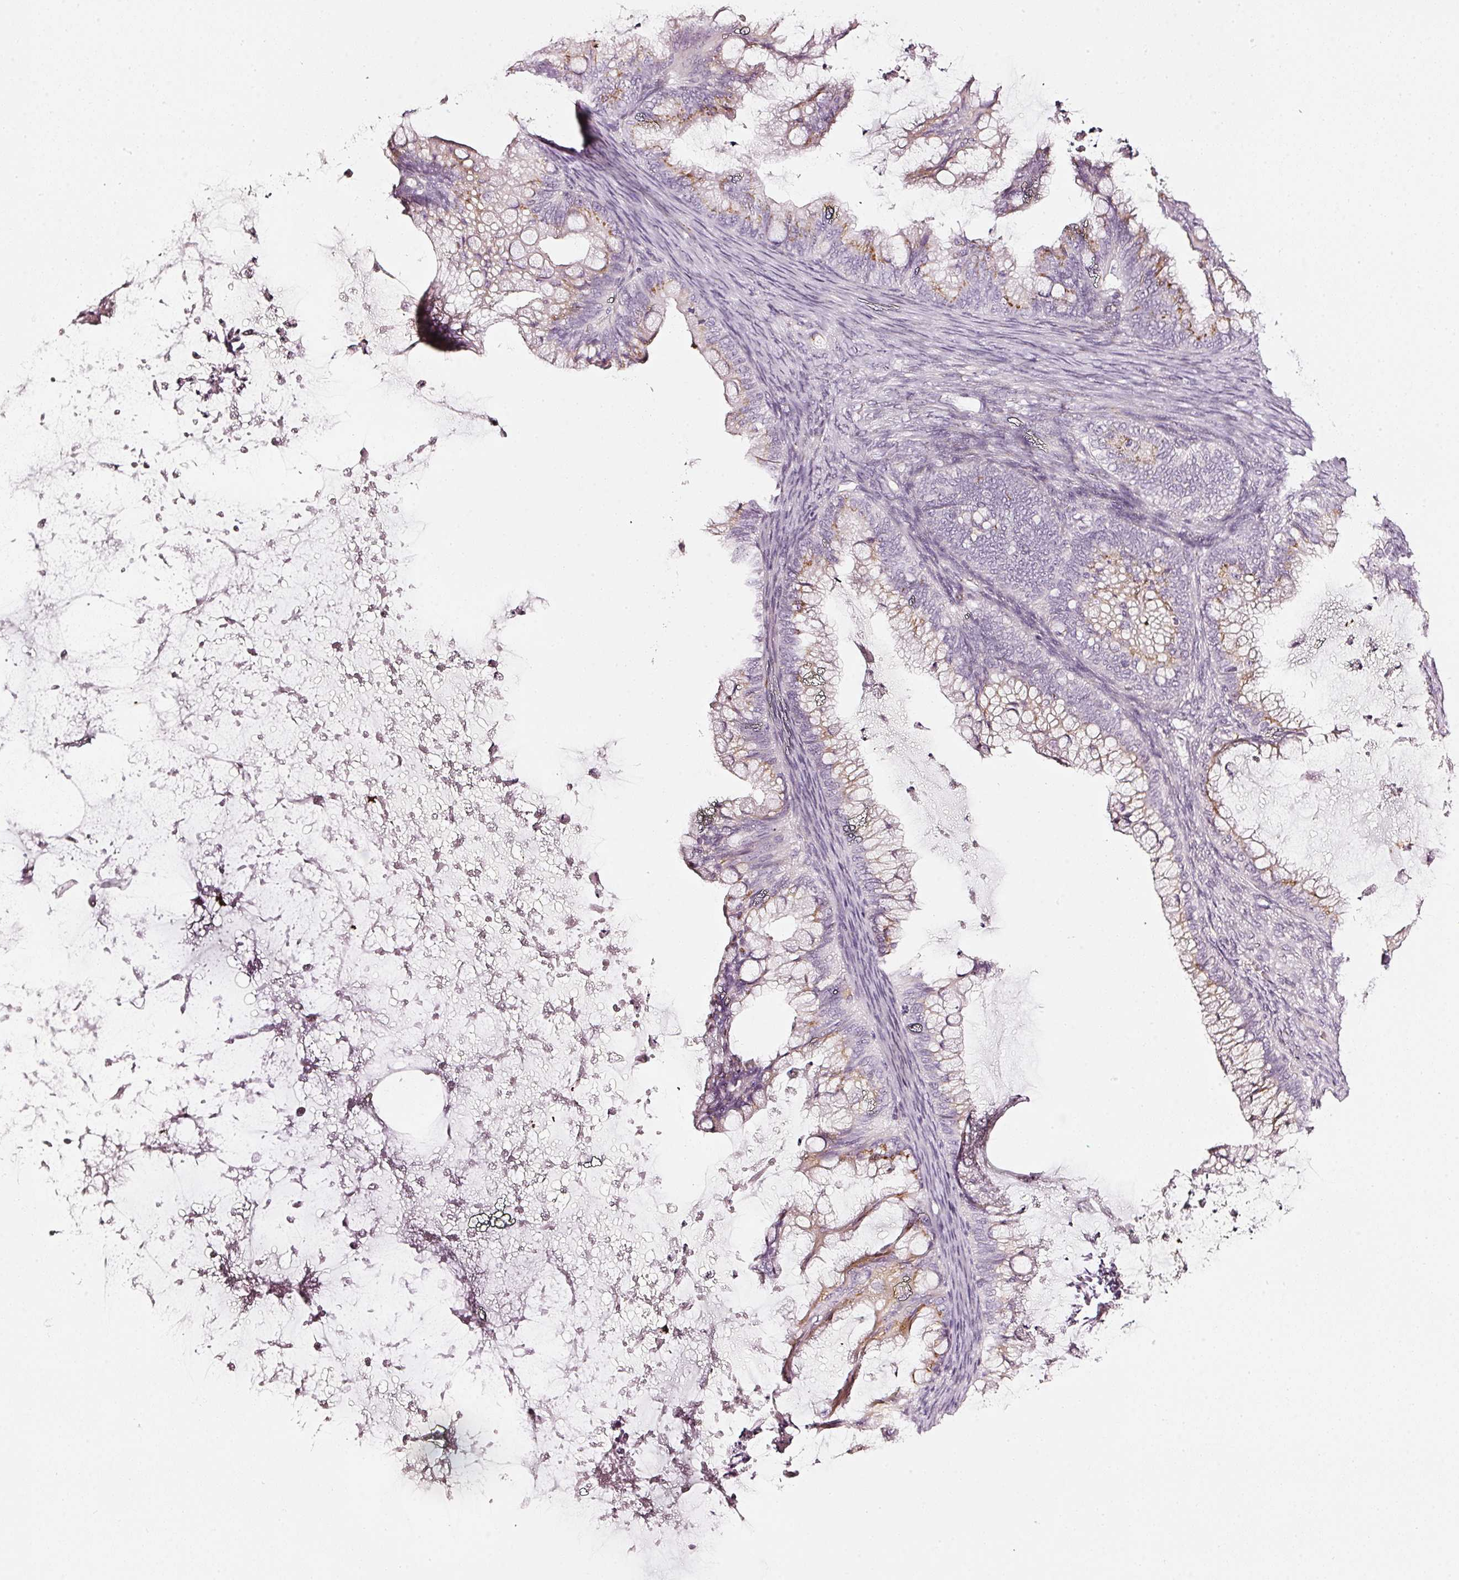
{"staining": {"intensity": "weak", "quantity": "25%-75%", "location": "cytoplasmic/membranous"}, "tissue": "ovarian cancer", "cell_type": "Tumor cells", "image_type": "cancer", "snomed": [{"axis": "morphology", "description": "Cystadenocarcinoma, mucinous, NOS"}, {"axis": "topography", "description": "Ovary"}], "caption": "A low amount of weak cytoplasmic/membranous staining is appreciated in about 25%-75% of tumor cells in mucinous cystadenocarcinoma (ovarian) tissue.", "gene": "SDF4", "patient": {"sex": "female", "age": 35}}